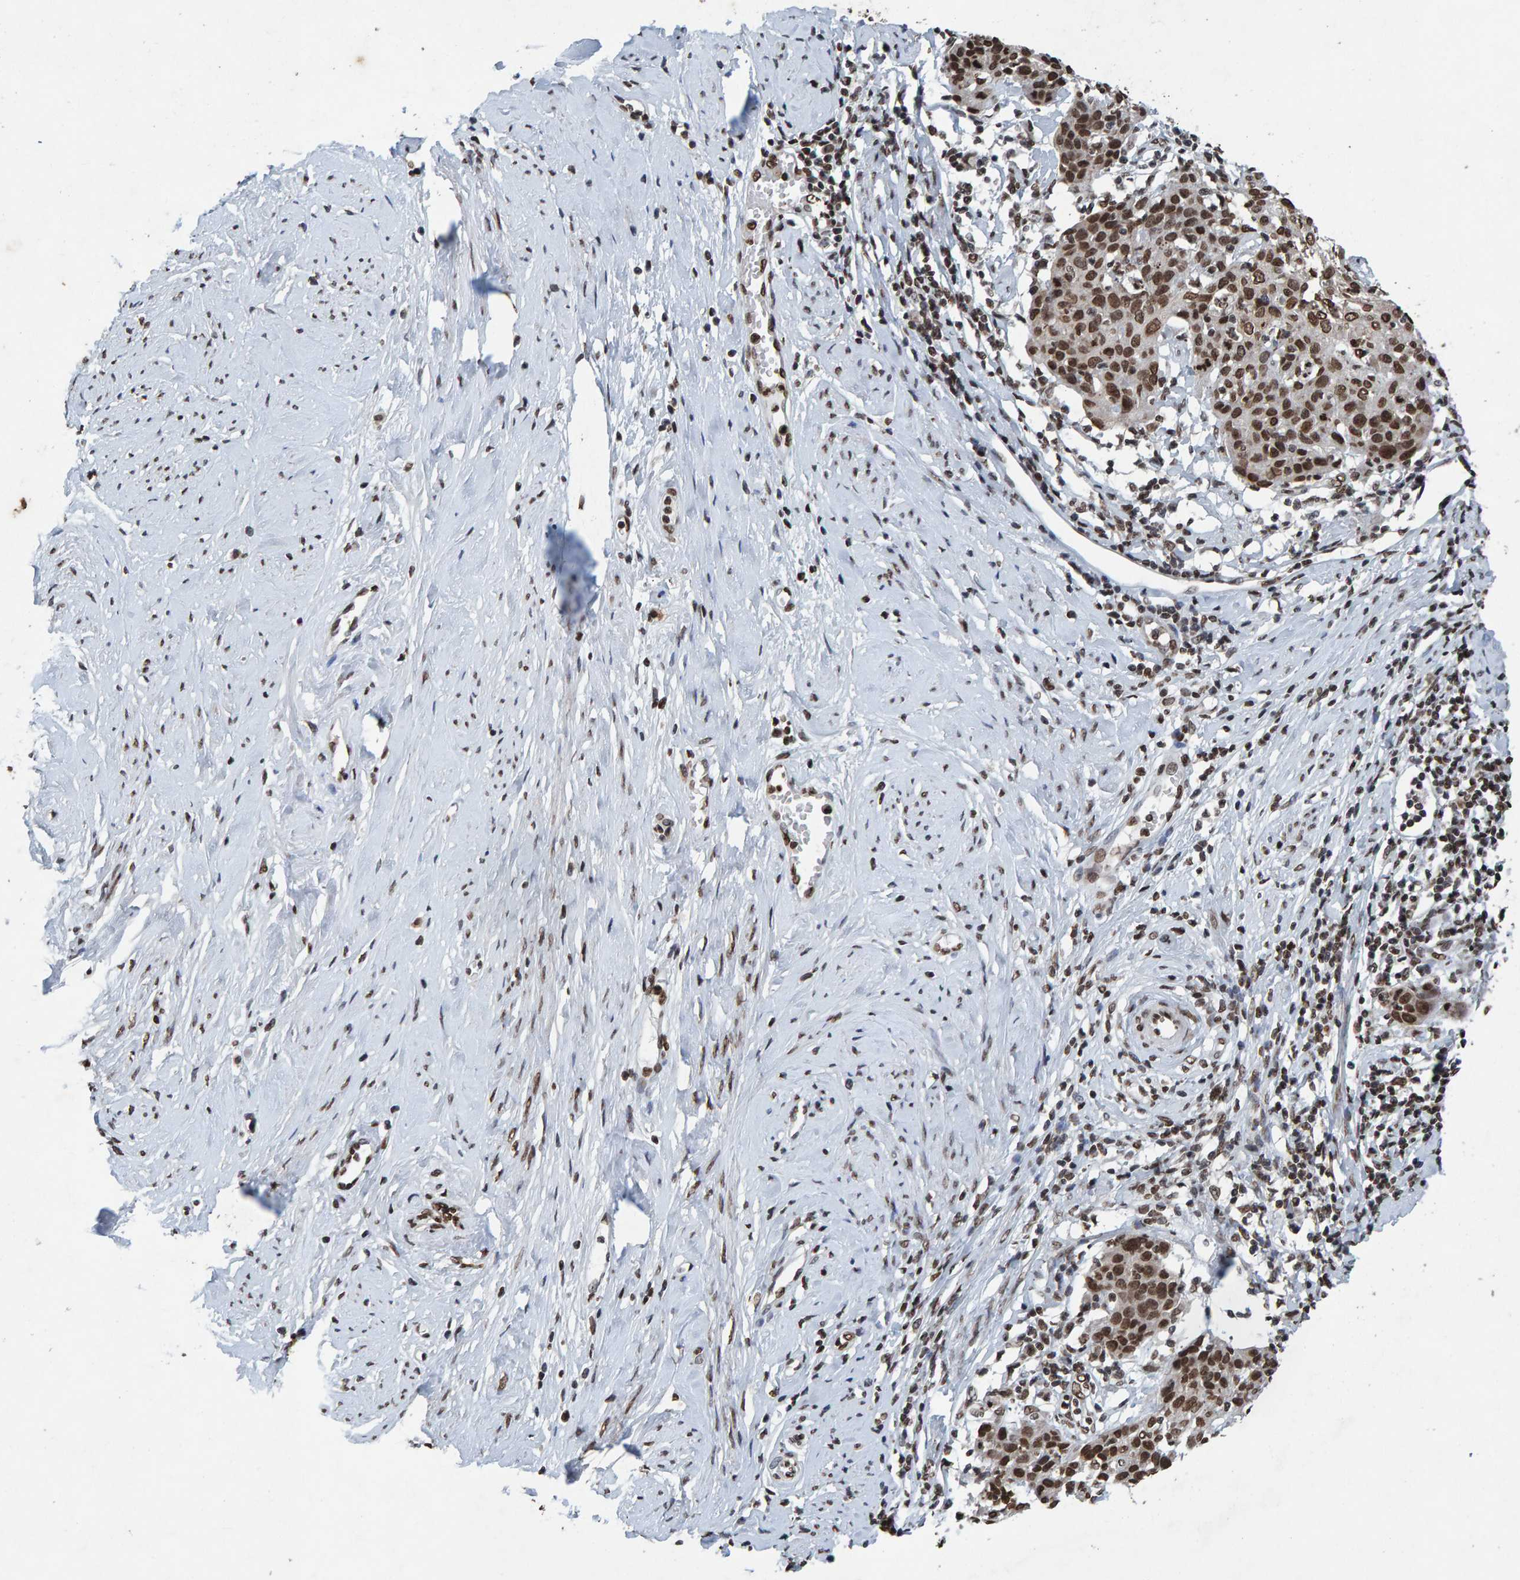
{"staining": {"intensity": "moderate", "quantity": ">75%", "location": "nuclear"}, "tissue": "cervical cancer", "cell_type": "Tumor cells", "image_type": "cancer", "snomed": [{"axis": "morphology", "description": "Squamous cell carcinoma, NOS"}, {"axis": "topography", "description": "Cervix"}], "caption": "Immunohistochemical staining of squamous cell carcinoma (cervical) exhibits medium levels of moderate nuclear expression in about >75% of tumor cells.", "gene": "H2AZ1", "patient": {"sex": "female", "age": 38}}